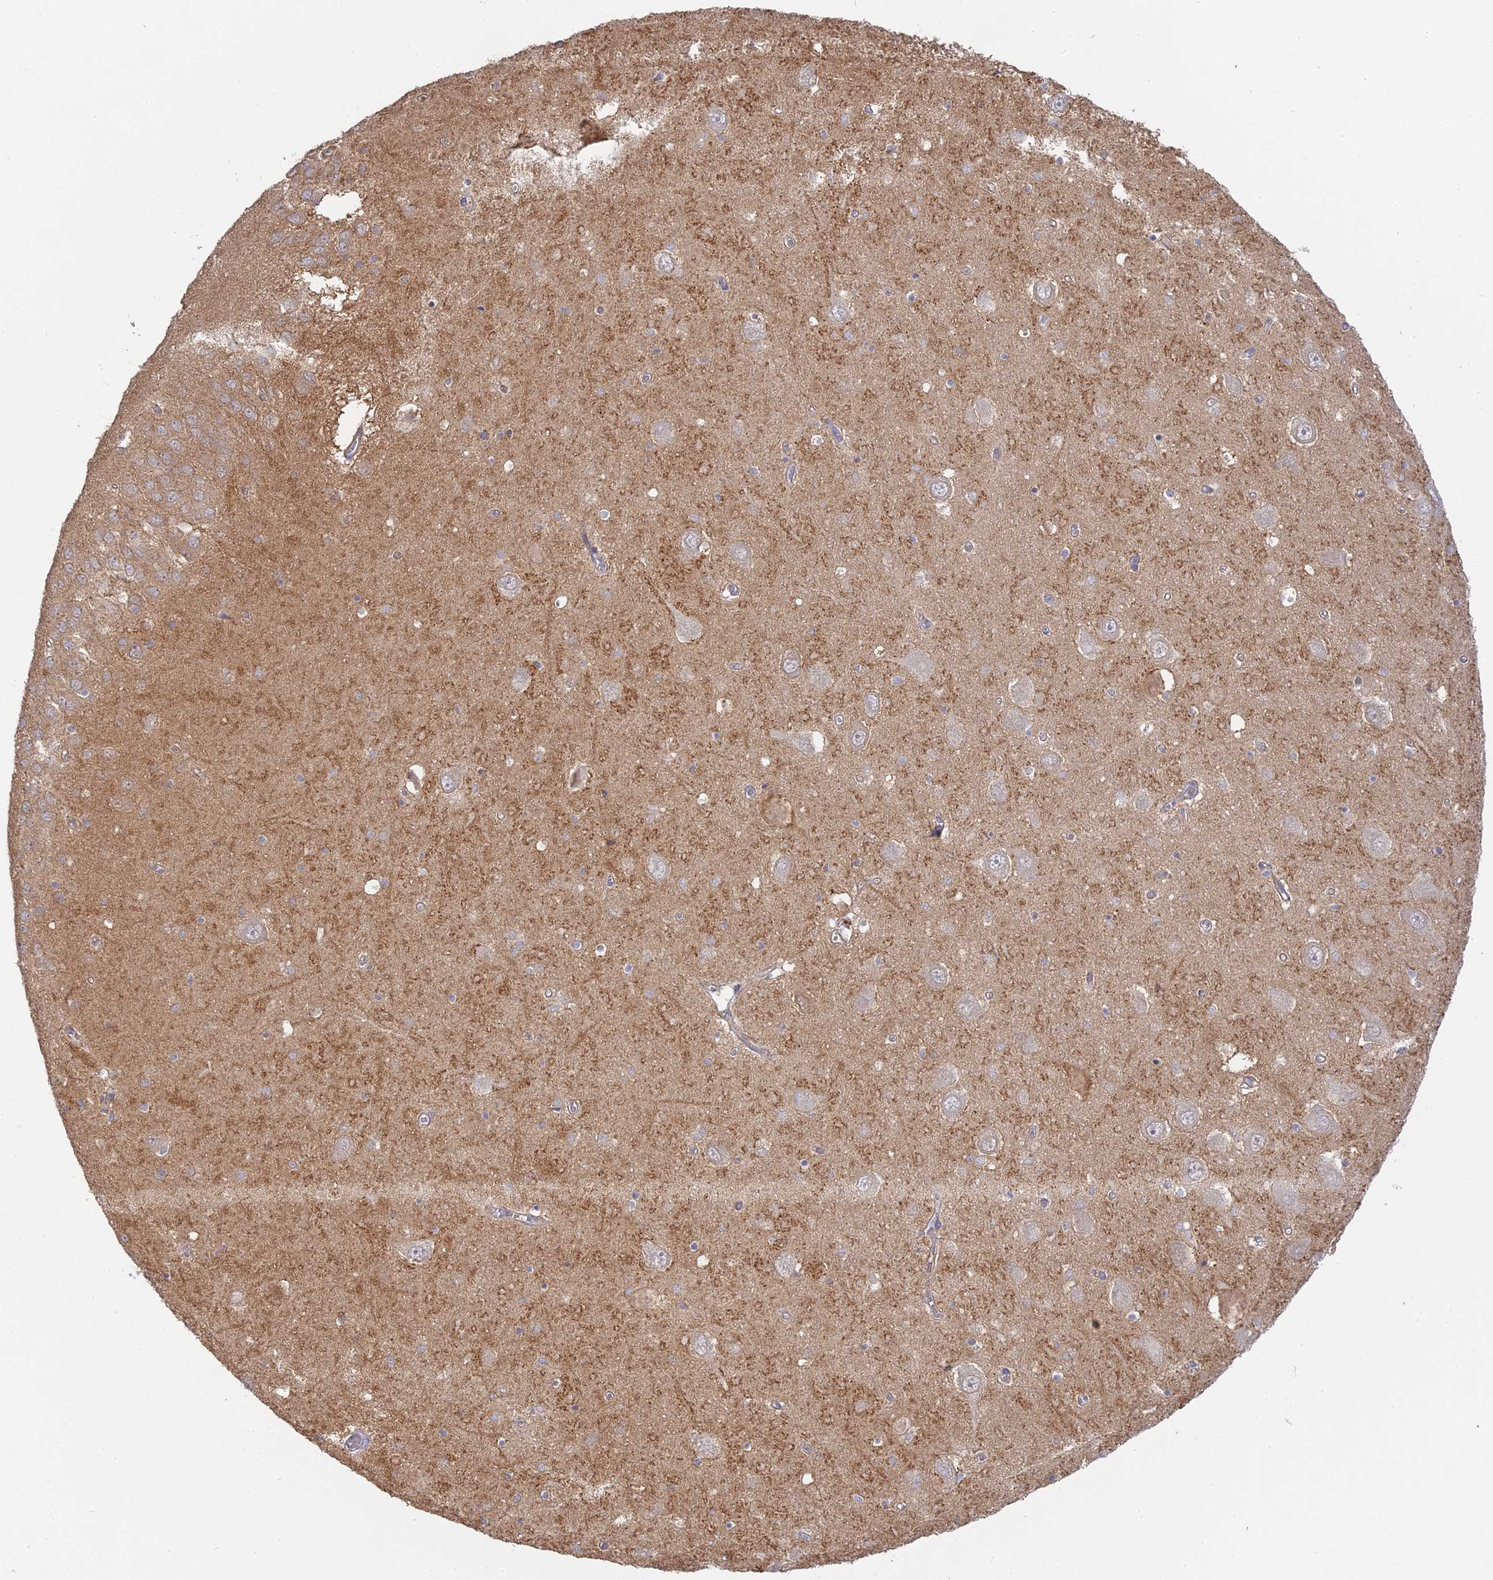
{"staining": {"intensity": "negative", "quantity": "none", "location": "none"}, "tissue": "hippocampus", "cell_type": "Glial cells", "image_type": "normal", "snomed": [{"axis": "morphology", "description": "Normal tissue, NOS"}, {"axis": "topography", "description": "Hippocampus"}], "caption": "IHC photomicrograph of benign hippocampus: human hippocampus stained with DAB (3,3'-diaminobenzidine) shows no significant protein staining in glial cells.", "gene": "SFT2D2", "patient": {"sex": "male", "age": 70}}